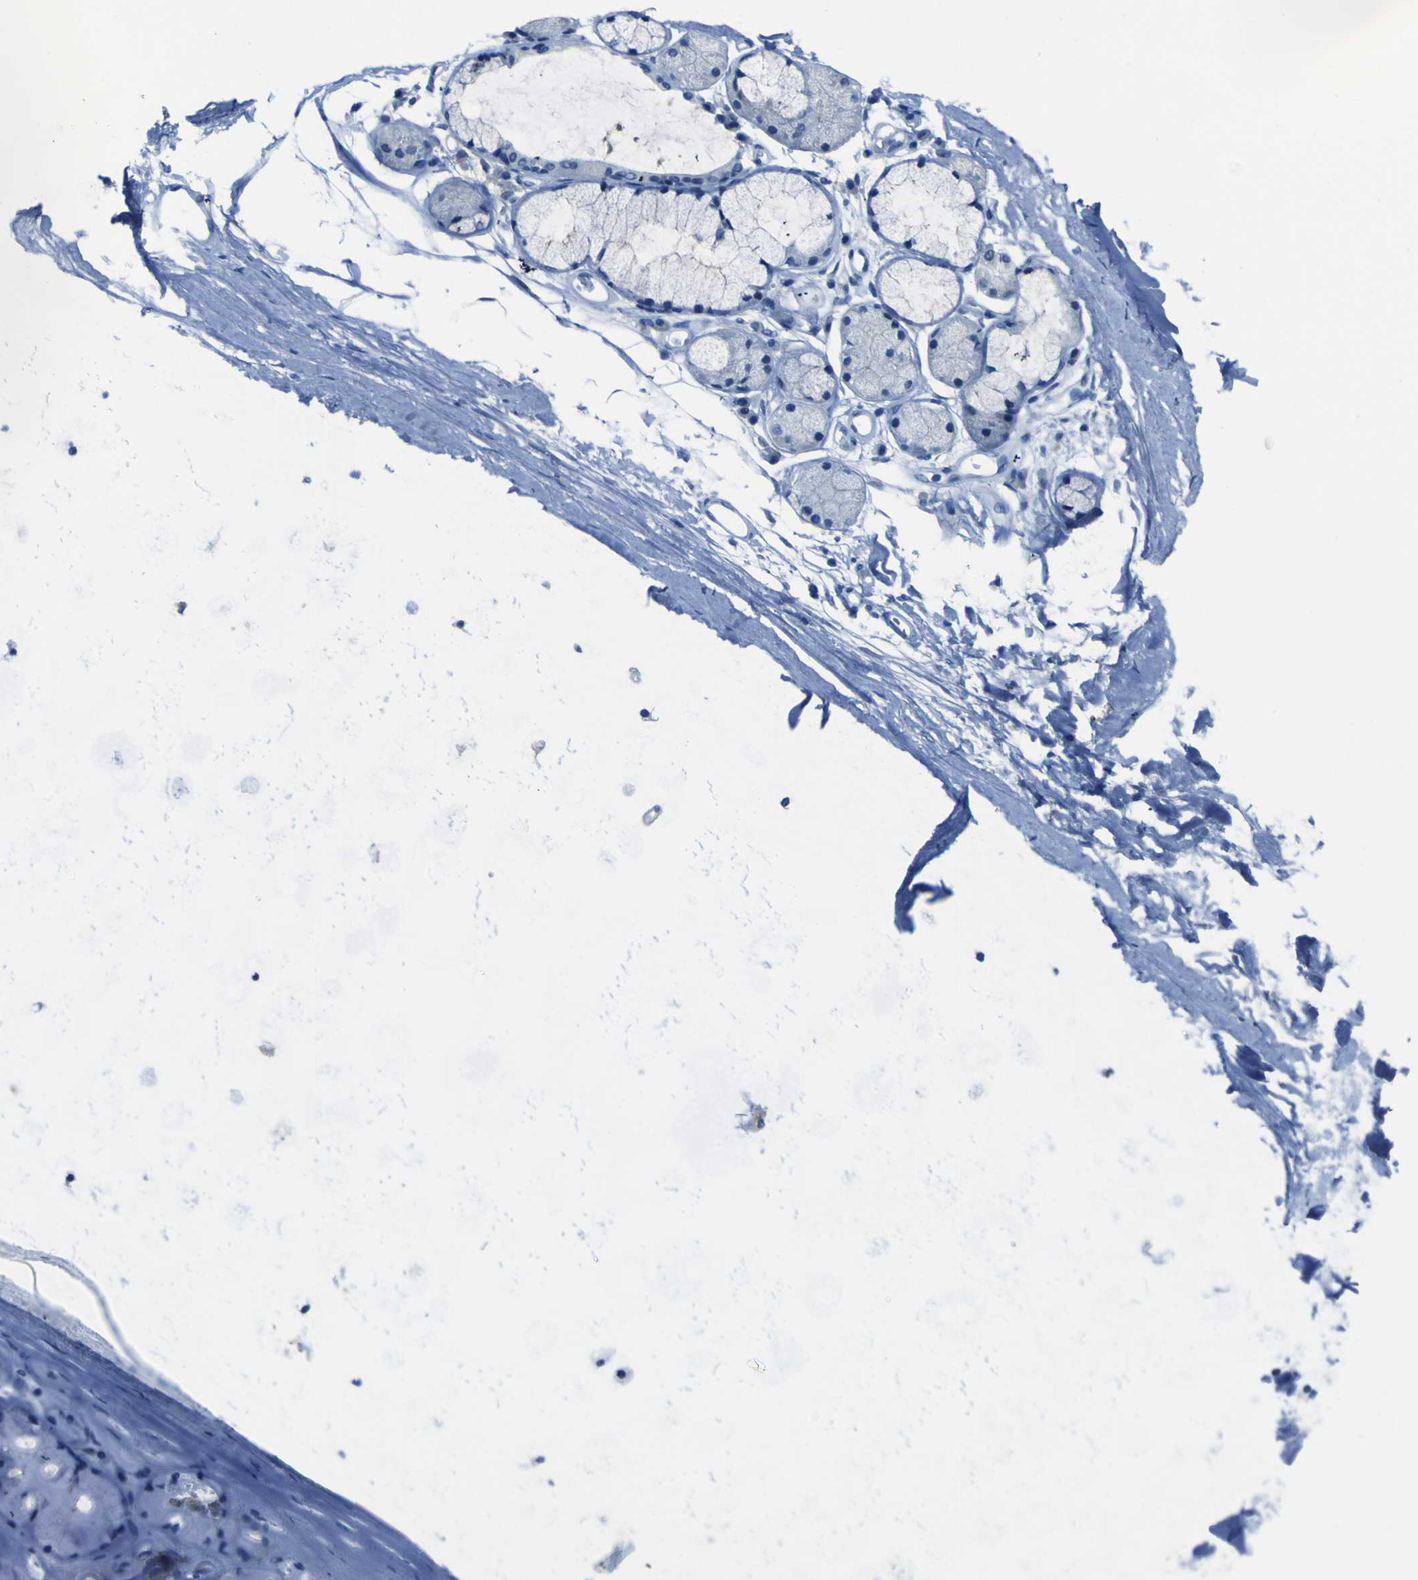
{"staining": {"intensity": "negative", "quantity": "none", "location": "none"}, "tissue": "adipose tissue", "cell_type": "Adipocytes", "image_type": "normal", "snomed": [{"axis": "morphology", "description": "Normal tissue, NOS"}, {"axis": "topography", "description": "Bronchus"}], "caption": "This is an immunohistochemistry (IHC) micrograph of normal adipose tissue. There is no positivity in adipocytes.", "gene": "PHKG1", "patient": {"sex": "female", "age": 73}}